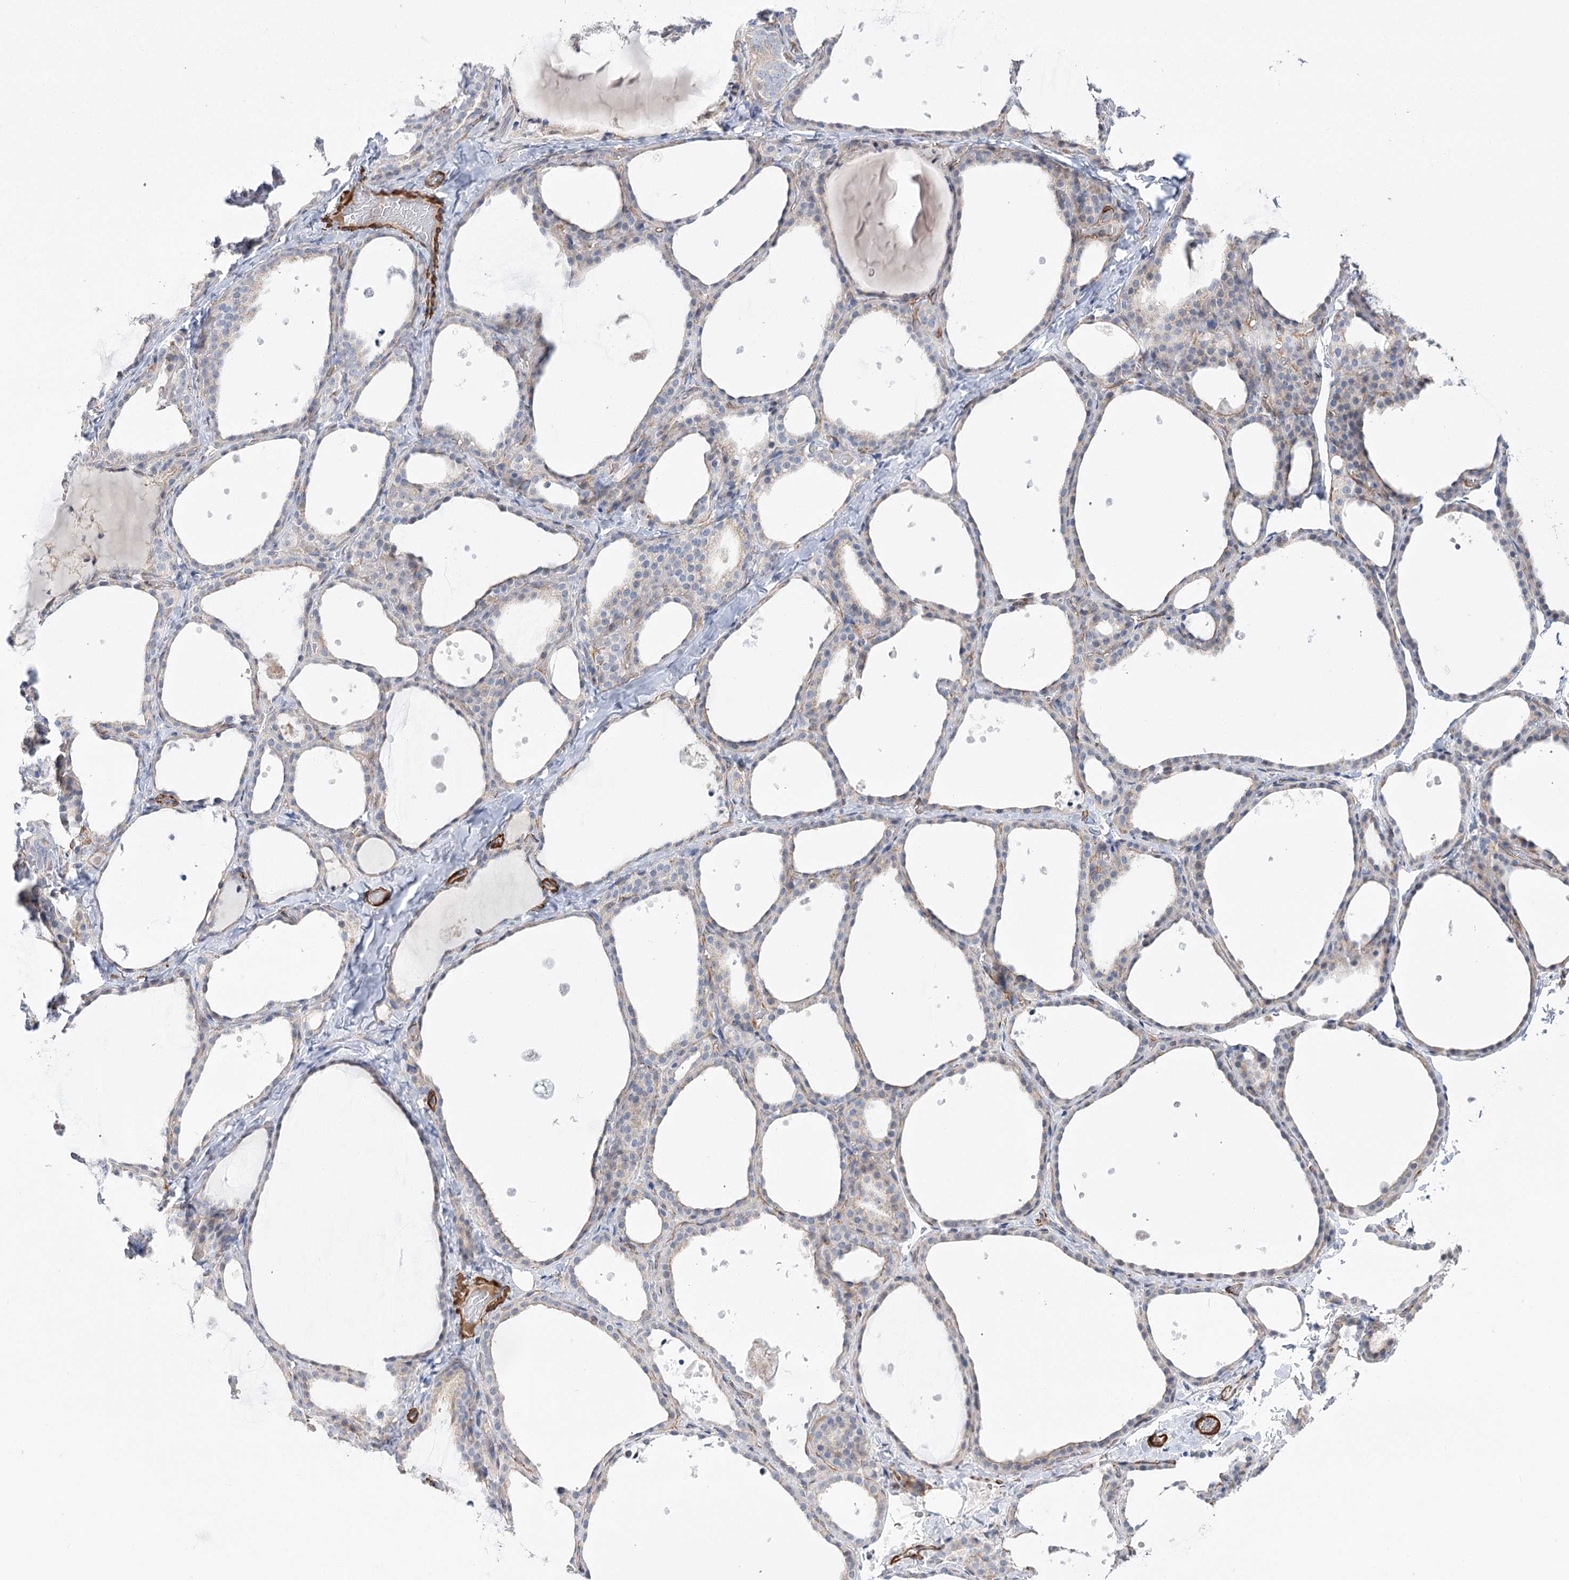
{"staining": {"intensity": "negative", "quantity": "none", "location": "none"}, "tissue": "thyroid gland", "cell_type": "Glandular cells", "image_type": "normal", "snomed": [{"axis": "morphology", "description": "Normal tissue, NOS"}, {"axis": "topography", "description": "Thyroid gland"}], "caption": "A micrograph of human thyroid gland is negative for staining in glandular cells. (DAB (3,3'-diaminobenzidine) immunohistochemistry visualized using brightfield microscopy, high magnification).", "gene": "WASHC3", "patient": {"sex": "female", "age": 44}}